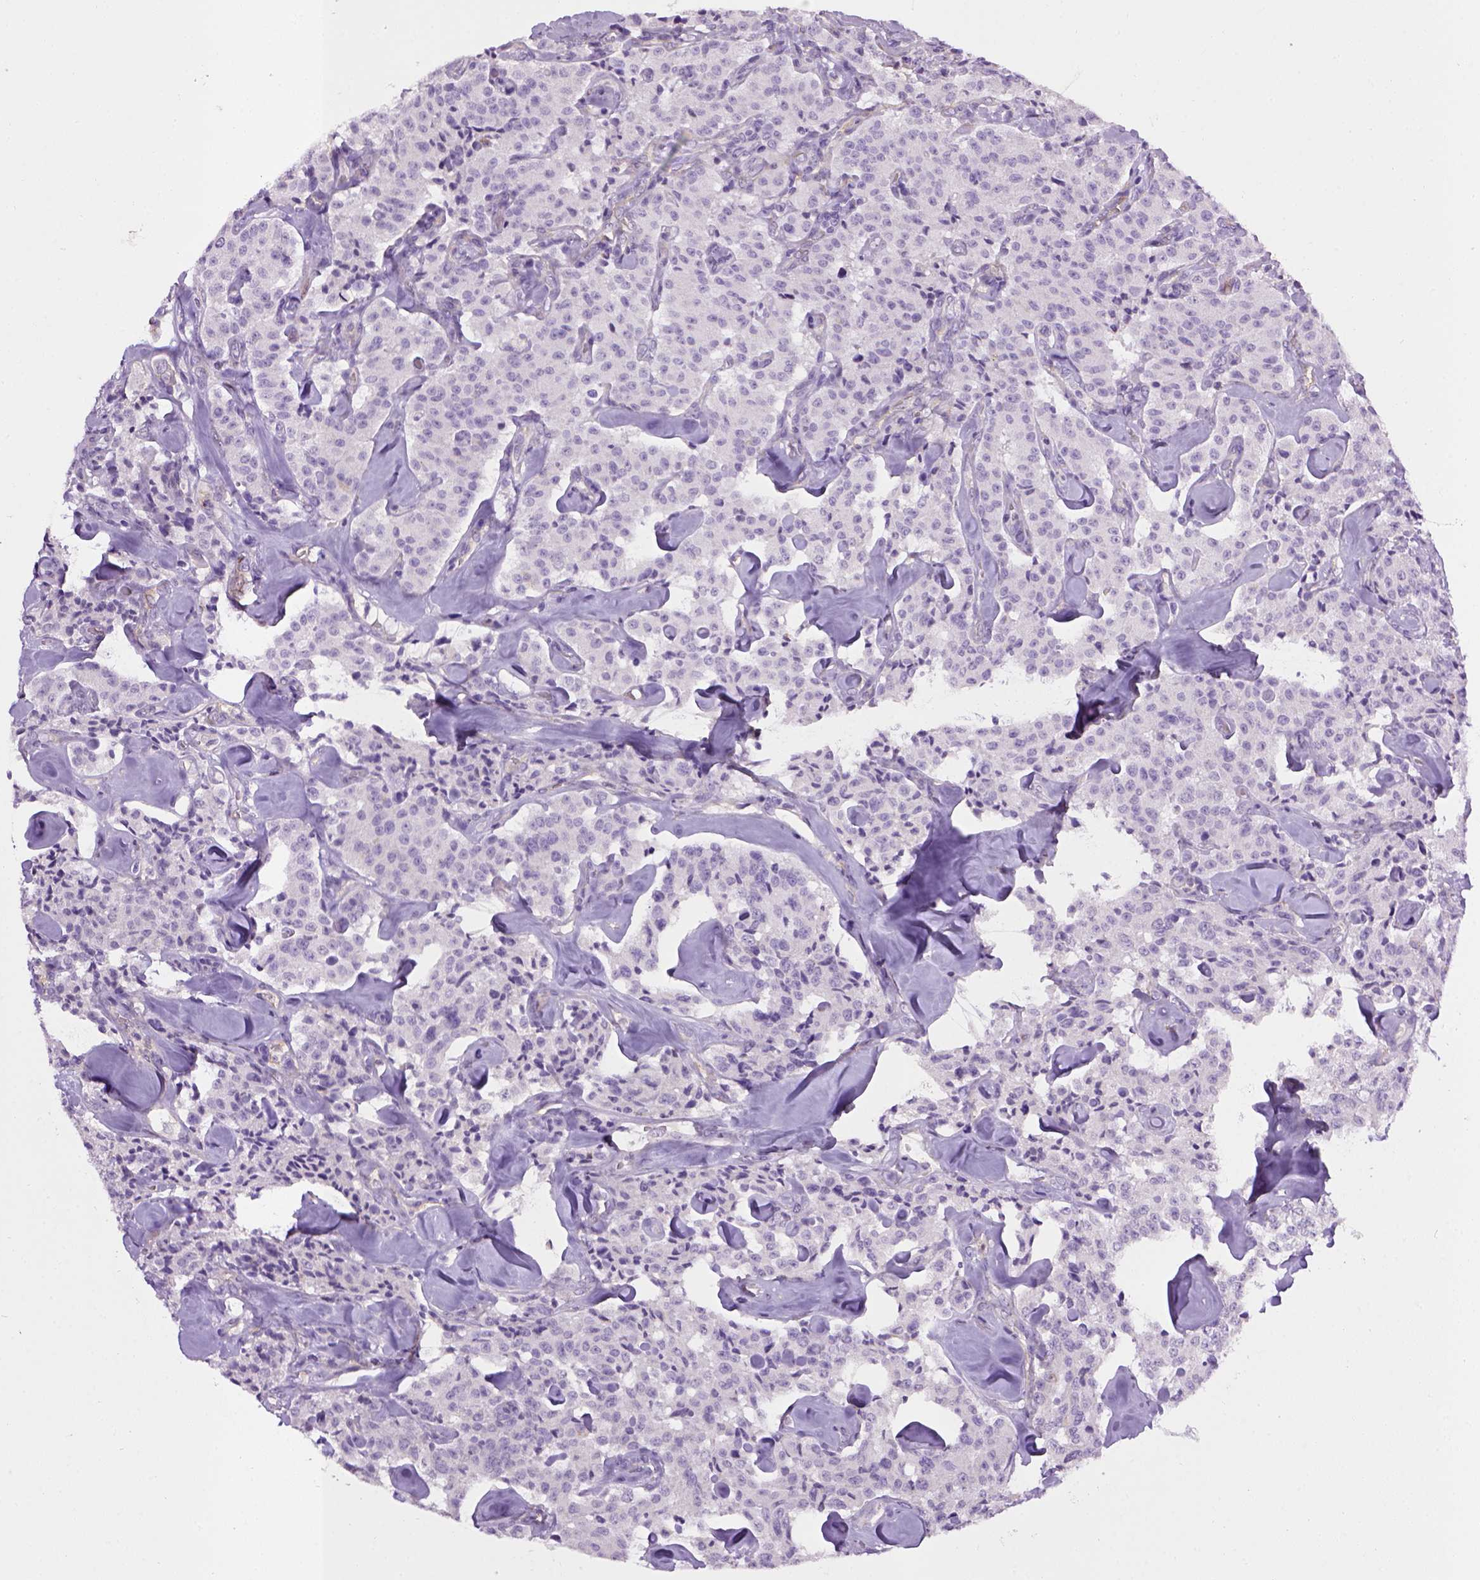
{"staining": {"intensity": "negative", "quantity": "none", "location": "none"}, "tissue": "carcinoid", "cell_type": "Tumor cells", "image_type": "cancer", "snomed": [{"axis": "morphology", "description": "Carcinoid, malignant, NOS"}, {"axis": "topography", "description": "Pancreas"}], "caption": "A histopathology image of human carcinoid is negative for staining in tumor cells.", "gene": "ENG", "patient": {"sex": "male", "age": 41}}